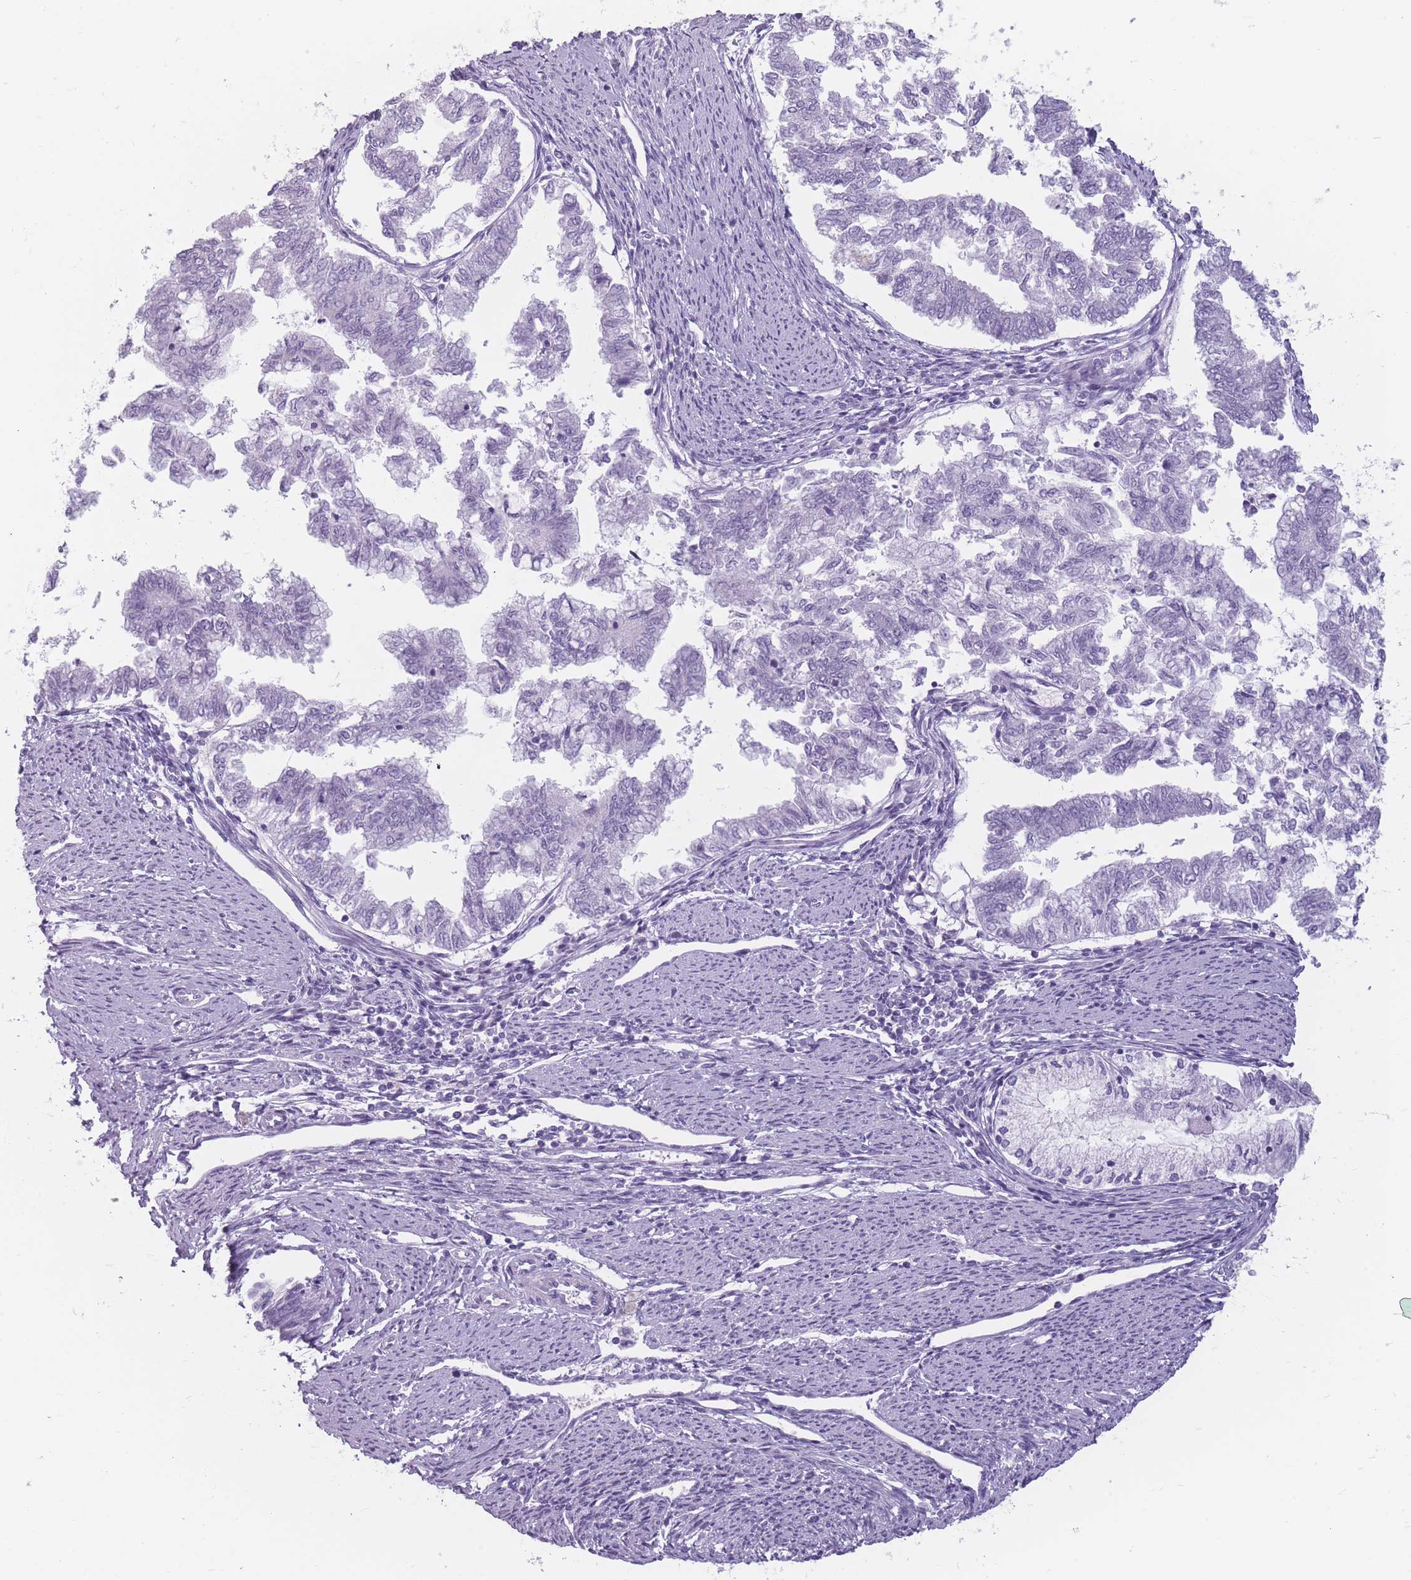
{"staining": {"intensity": "negative", "quantity": "none", "location": "none"}, "tissue": "endometrial cancer", "cell_type": "Tumor cells", "image_type": "cancer", "snomed": [{"axis": "morphology", "description": "Adenocarcinoma, NOS"}, {"axis": "topography", "description": "Endometrium"}], "caption": "Tumor cells show no significant protein positivity in endometrial cancer (adenocarcinoma).", "gene": "CCNO", "patient": {"sex": "female", "age": 79}}